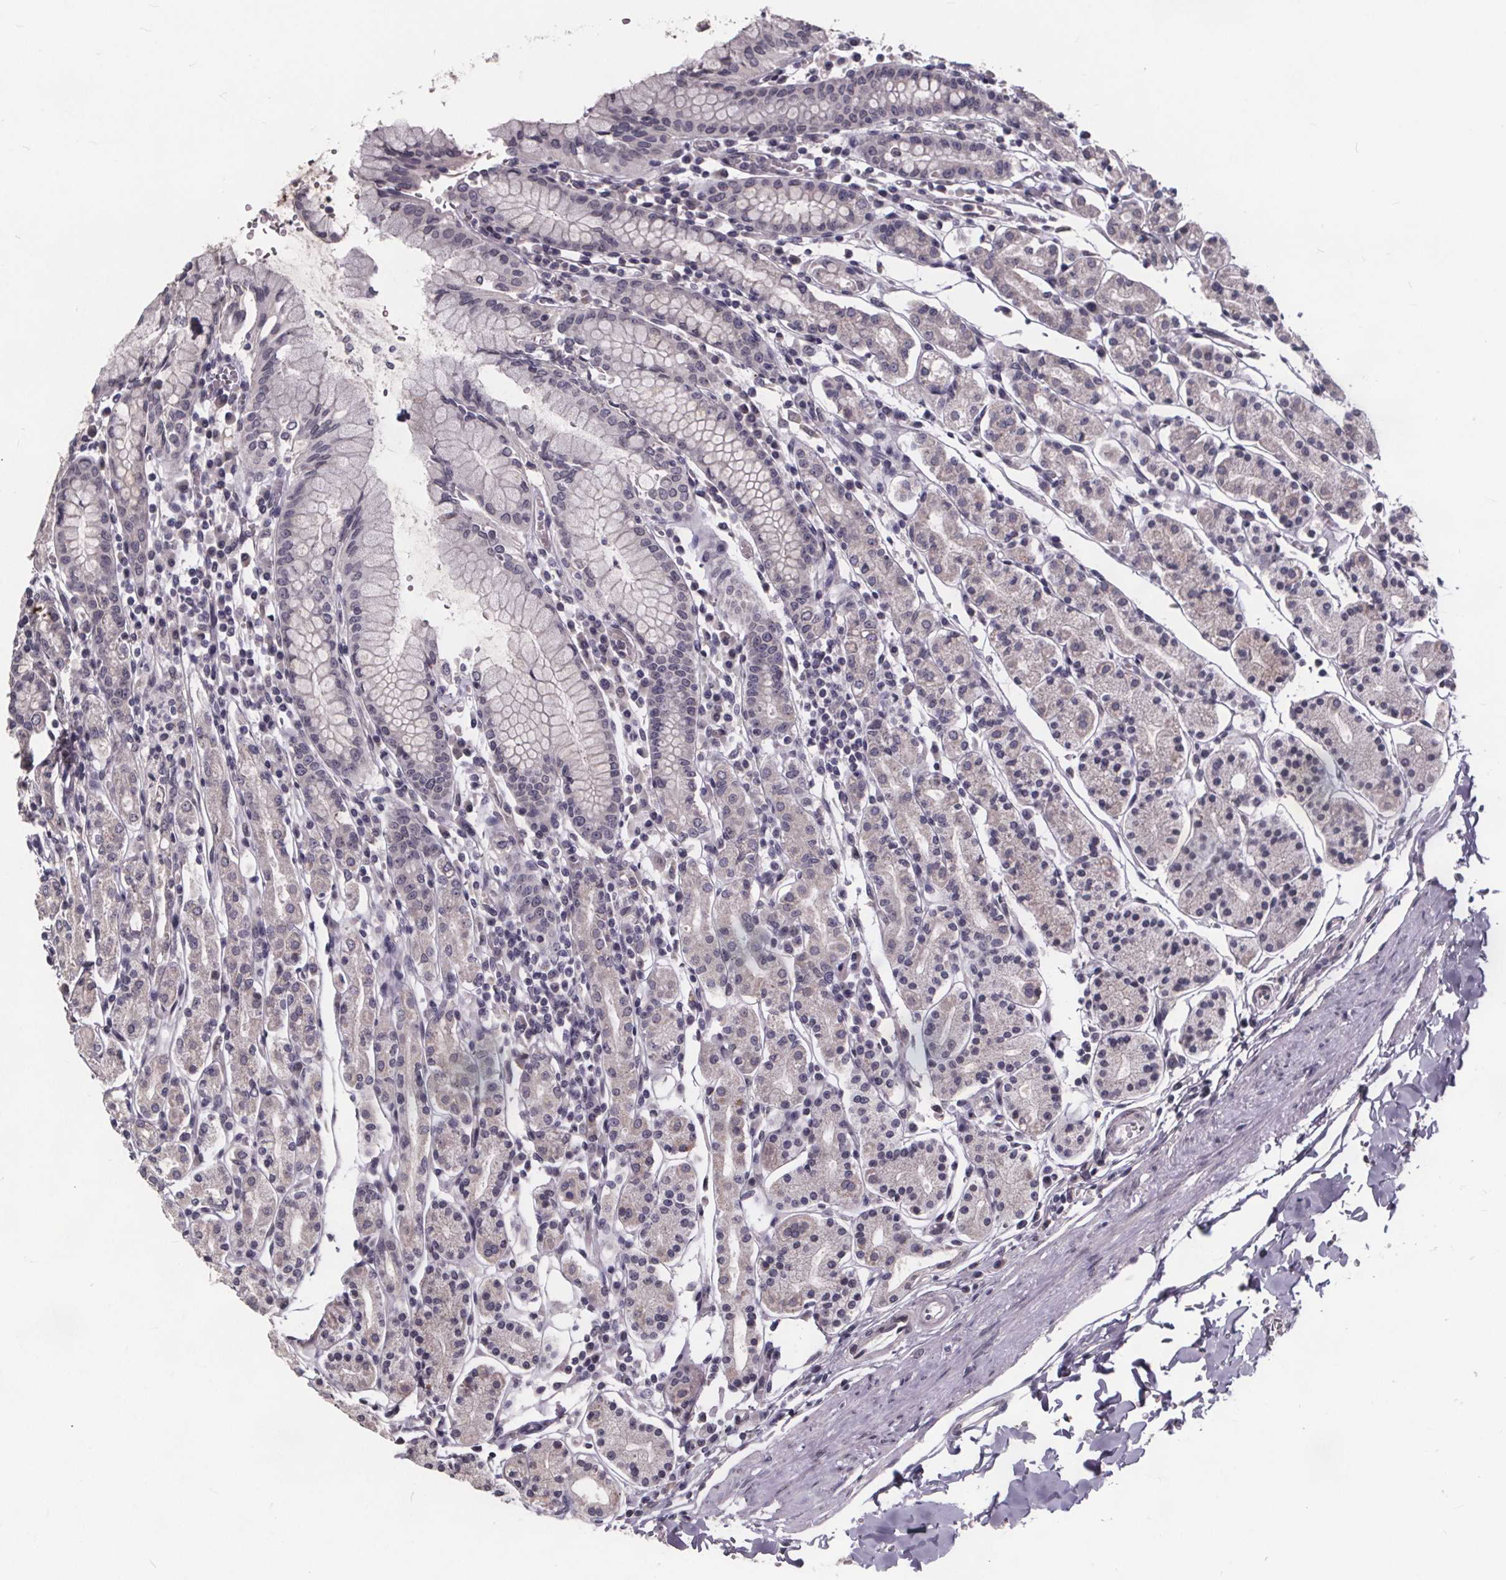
{"staining": {"intensity": "negative", "quantity": "none", "location": "none"}, "tissue": "stomach", "cell_type": "Glandular cells", "image_type": "normal", "snomed": [{"axis": "morphology", "description": "Normal tissue, NOS"}, {"axis": "topography", "description": "Stomach, upper"}, {"axis": "topography", "description": "Stomach"}], "caption": "Immunohistochemistry (IHC) image of unremarkable stomach: human stomach stained with DAB (3,3'-diaminobenzidine) reveals no significant protein staining in glandular cells.", "gene": "FAM181B", "patient": {"sex": "male", "age": 62}}